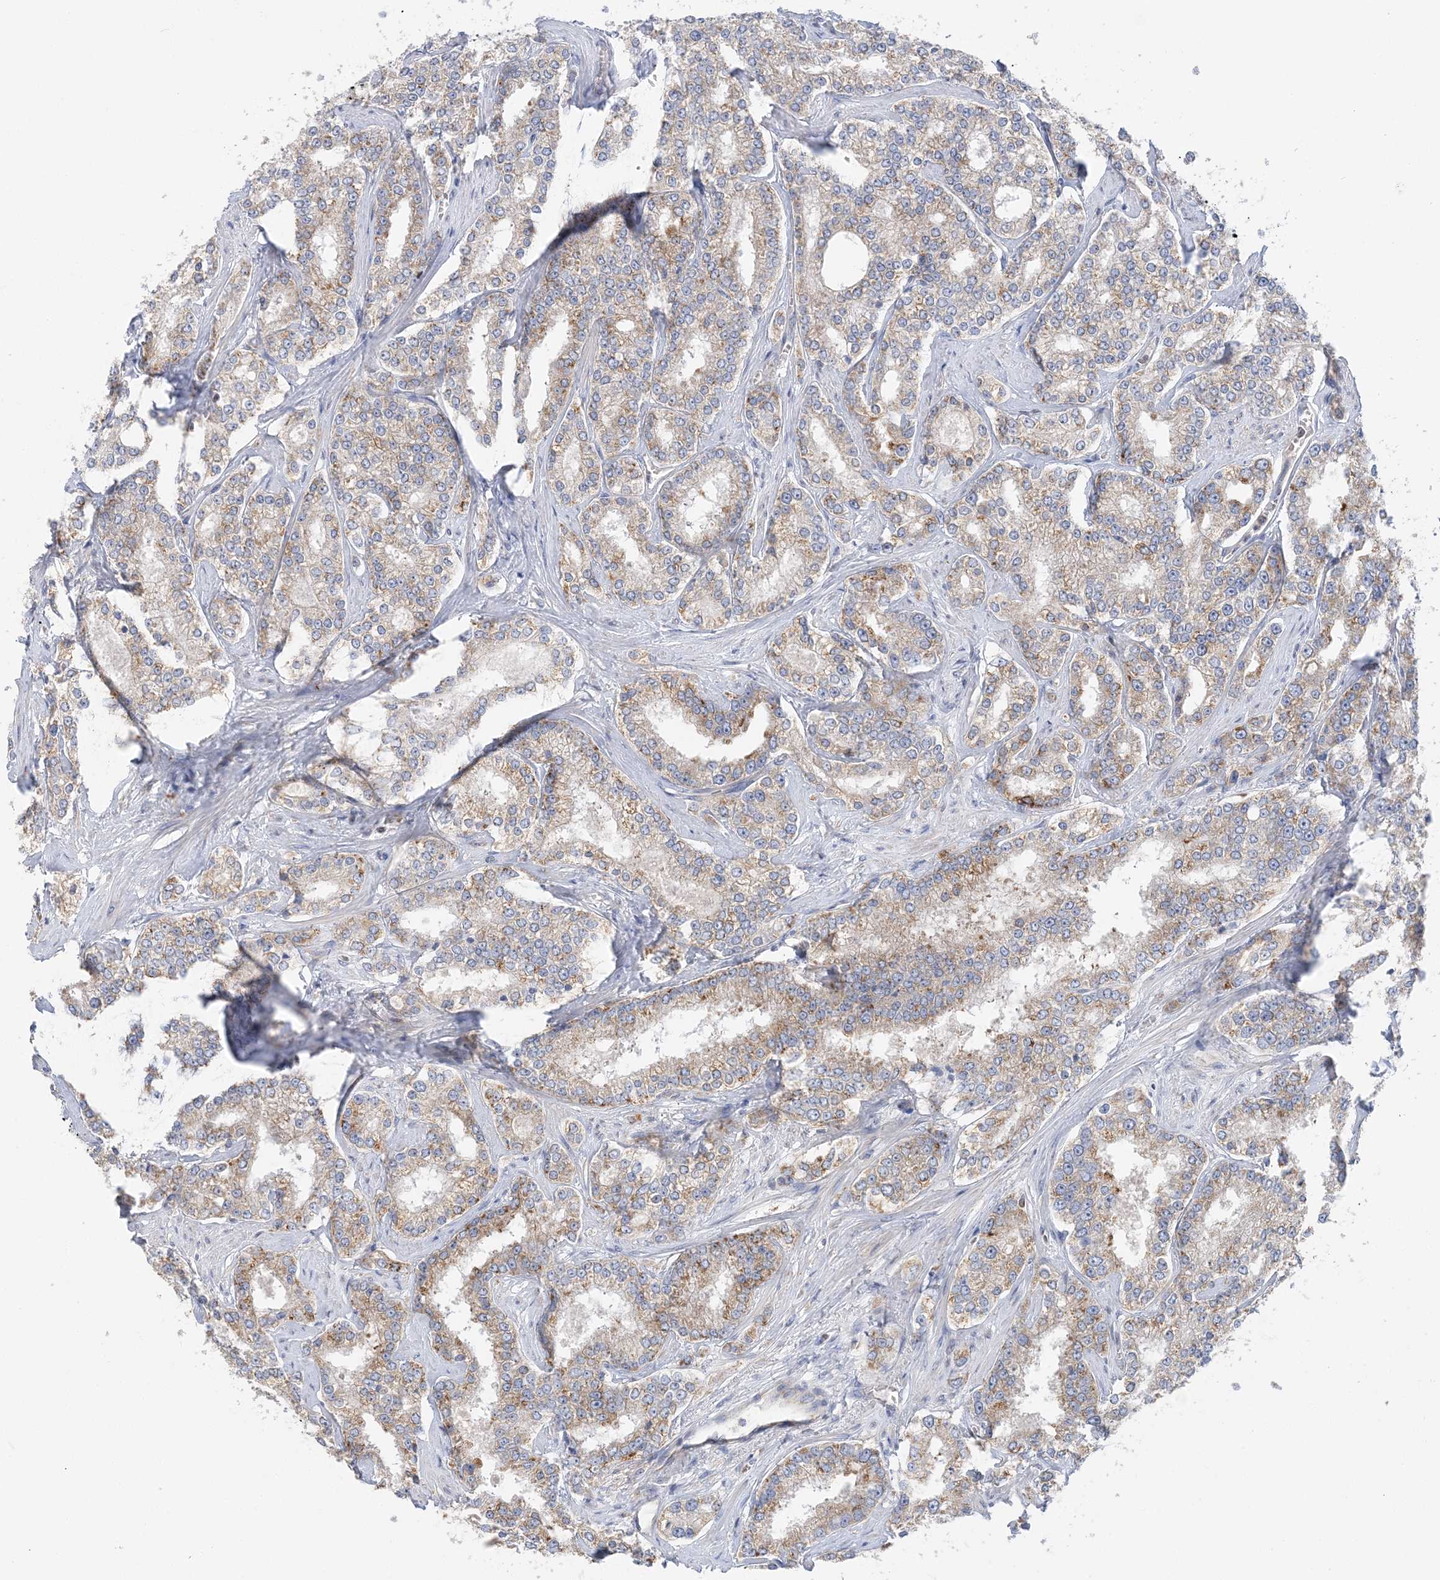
{"staining": {"intensity": "moderate", "quantity": "25%-75%", "location": "cytoplasmic/membranous"}, "tissue": "prostate cancer", "cell_type": "Tumor cells", "image_type": "cancer", "snomed": [{"axis": "morphology", "description": "Normal tissue, NOS"}, {"axis": "morphology", "description": "Adenocarcinoma, High grade"}, {"axis": "topography", "description": "Prostate"}], "caption": "Human prostate cancer stained for a protein (brown) shows moderate cytoplasmic/membranous positive positivity in approximately 25%-75% of tumor cells.", "gene": "FAM114A2", "patient": {"sex": "male", "age": 83}}